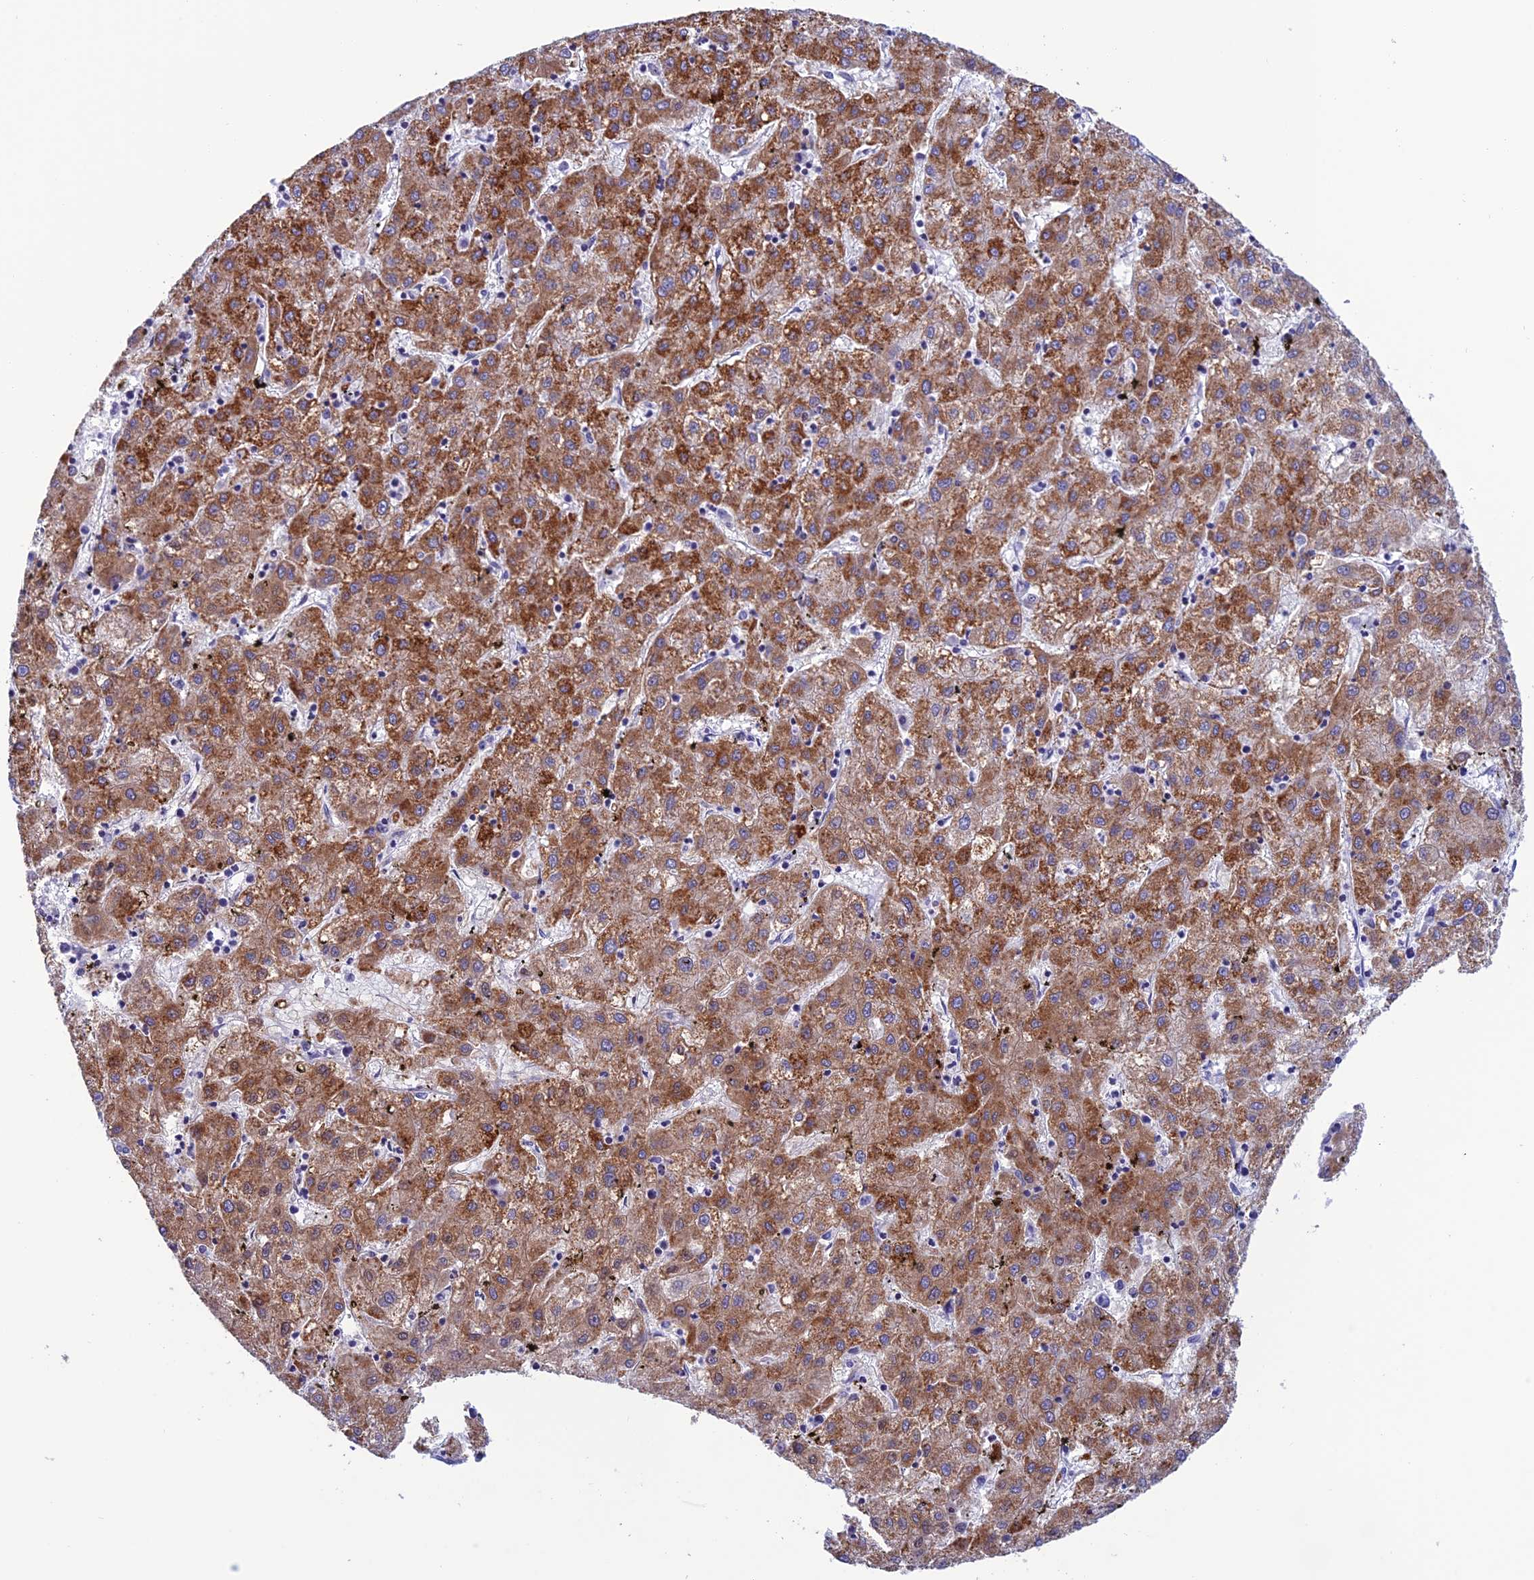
{"staining": {"intensity": "moderate", "quantity": ">75%", "location": "cytoplasmic/membranous"}, "tissue": "liver cancer", "cell_type": "Tumor cells", "image_type": "cancer", "snomed": [{"axis": "morphology", "description": "Carcinoma, Hepatocellular, NOS"}, {"axis": "topography", "description": "Liver"}], "caption": "A brown stain labels moderate cytoplasmic/membranous staining of a protein in human liver cancer (hepatocellular carcinoma) tumor cells.", "gene": "NXPE4", "patient": {"sex": "male", "age": 72}}